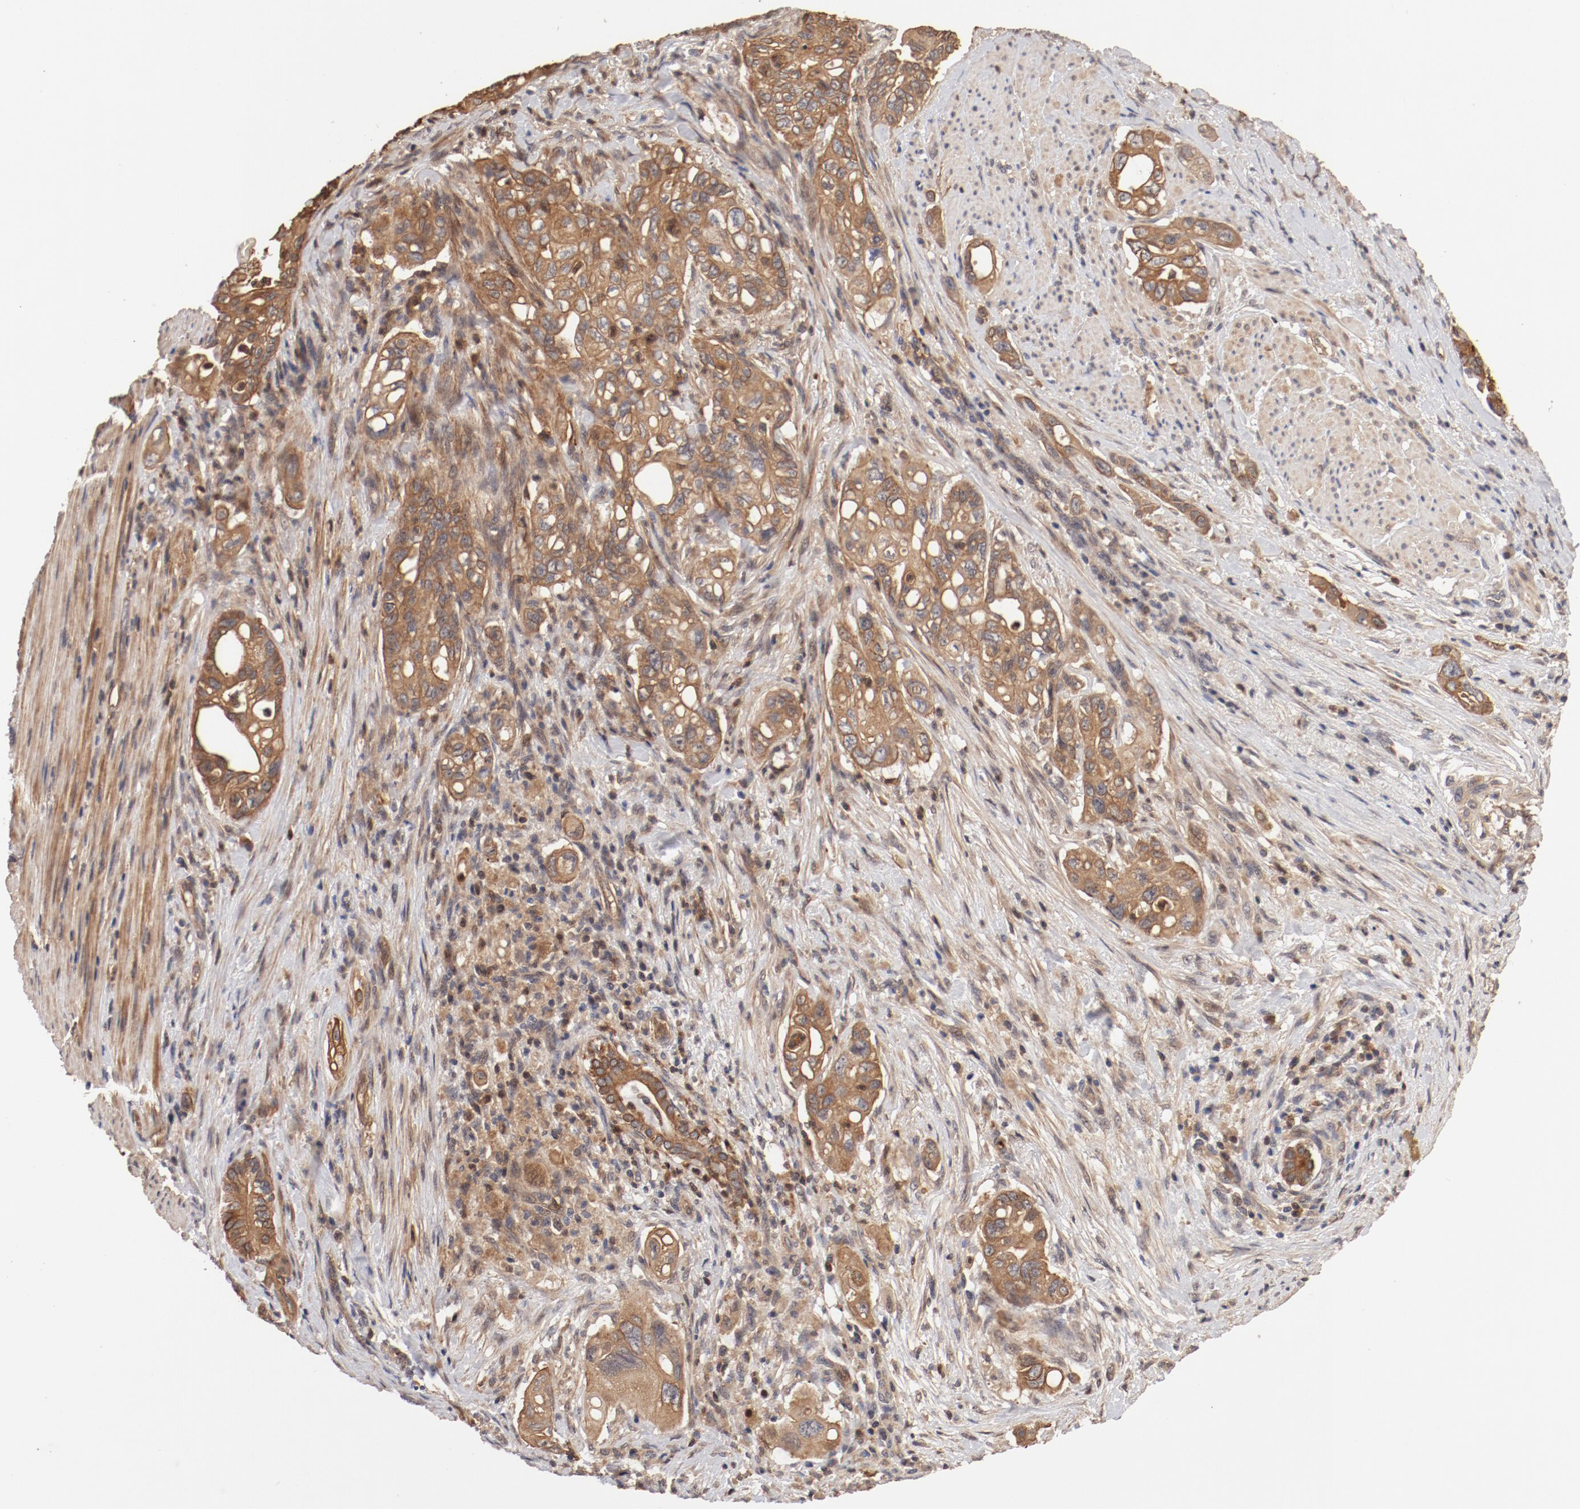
{"staining": {"intensity": "moderate", "quantity": ">75%", "location": "cytoplasmic/membranous"}, "tissue": "pancreatic cancer", "cell_type": "Tumor cells", "image_type": "cancer", "snomed": [{"axis": "morphology", "description": "Normal tissue, NOS"}, {"axis": "topography", "description": "Pancreas"}], "caption": "Pancreatic cancer stained with DAB (3,3'-diaminobenzidine) IHC reveals medium levels of moderate cytoplasmic/membranous expression in about >75% of tumor cells.", "gene": "GUF1", "patient": {"sex": "male", "age": 42}}